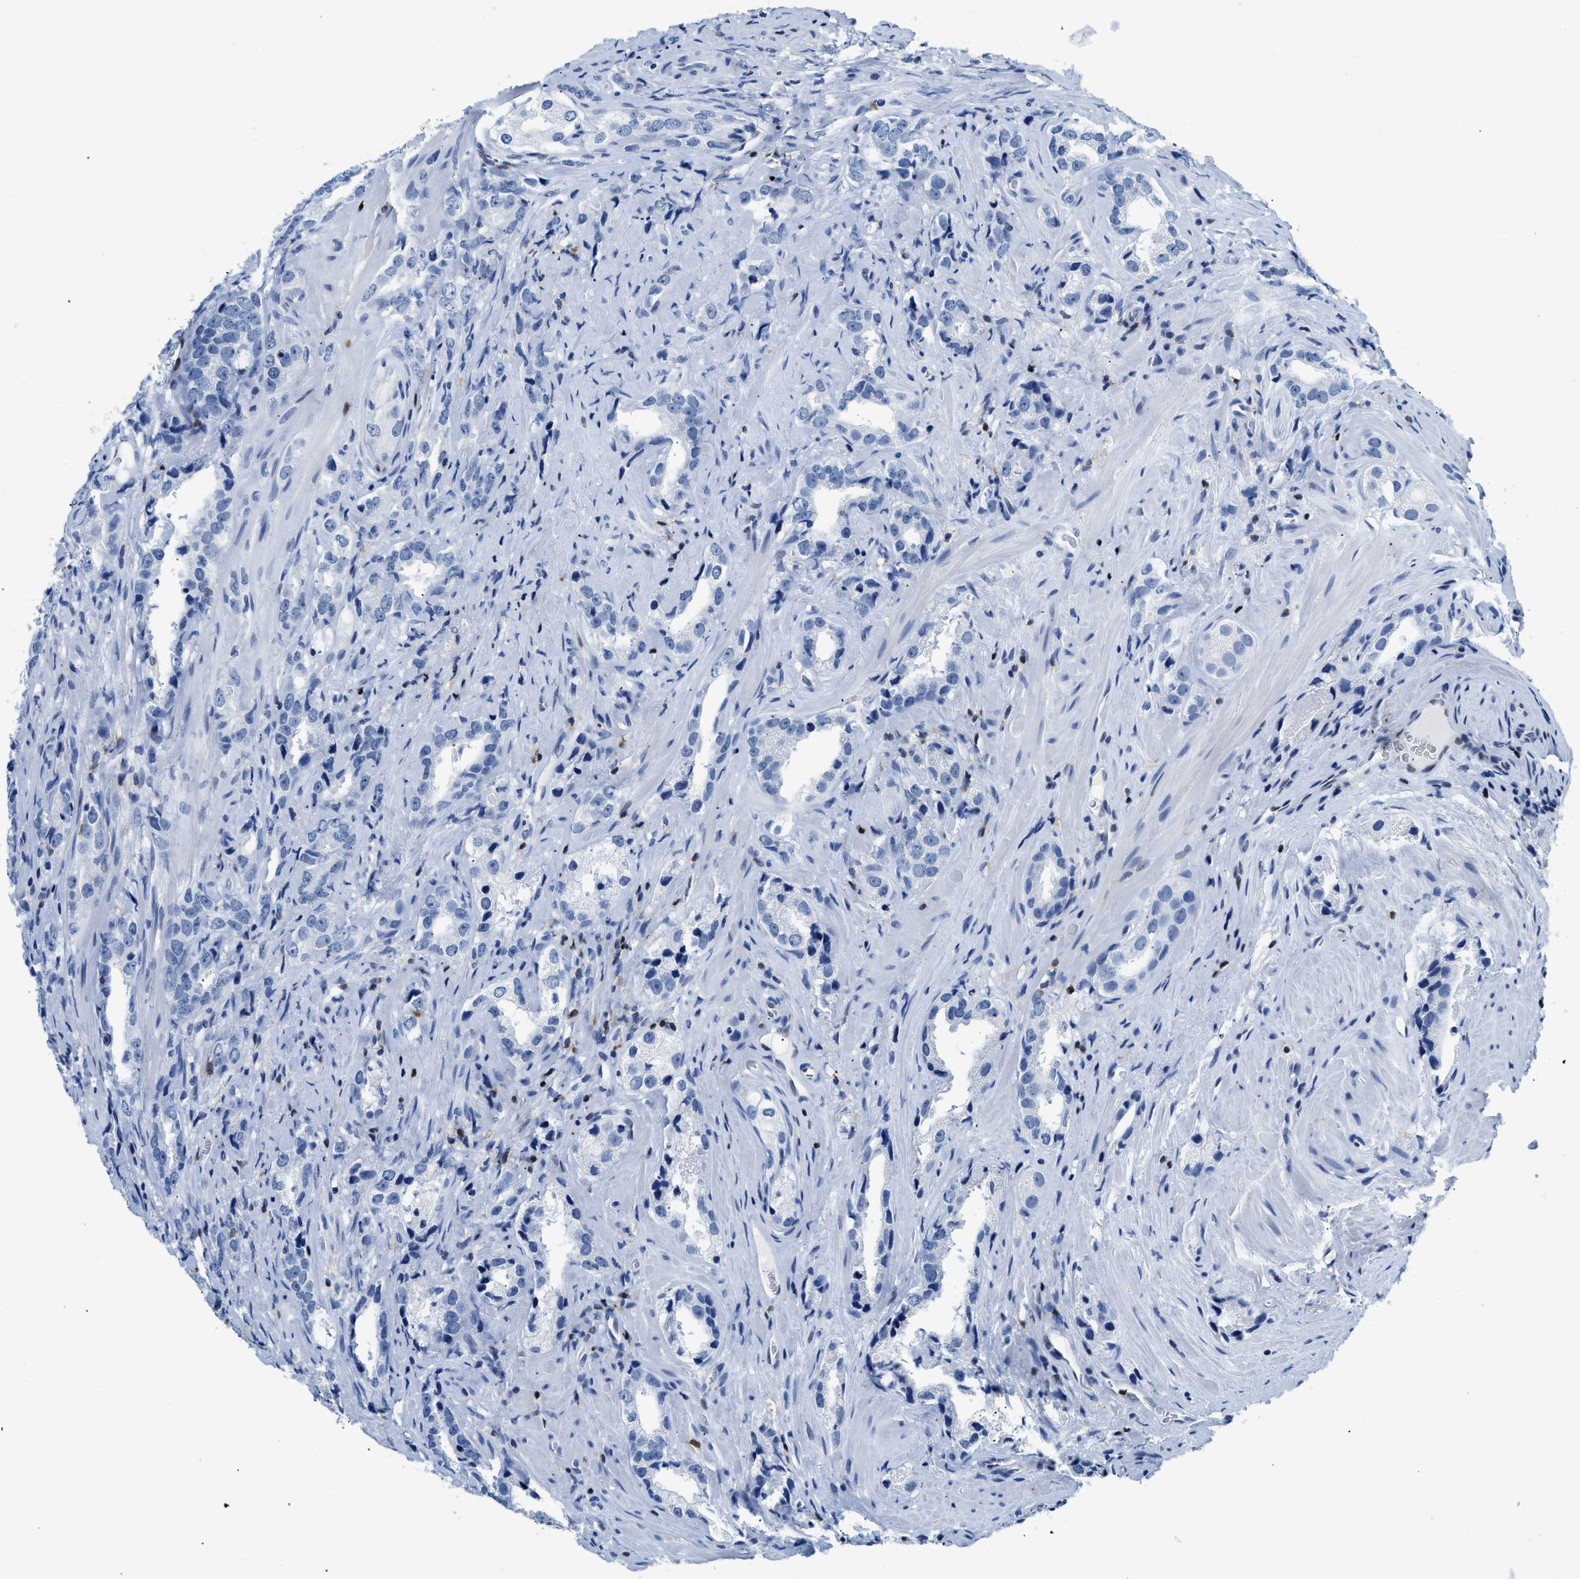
{"staining": {"intensity": "negative", "quantity": "none", "location": "none"}, "tissue": "prostate cancer", "cell_type": "Tumor cells", "image_type": "cancer", "snomed": [{"axis": "morphology", "description": "Adenocarcinoma, High grade"}, {"axis": "topography", "description": "Prostate"}], "caption": "An immunohistochemistry (IHC) photomicrograph of prostate cancer is shown. There is no staining in tumor cells of prostate cancer.", "gene": "NFATC2", "patient": {"sex": "male", "age": 63}}